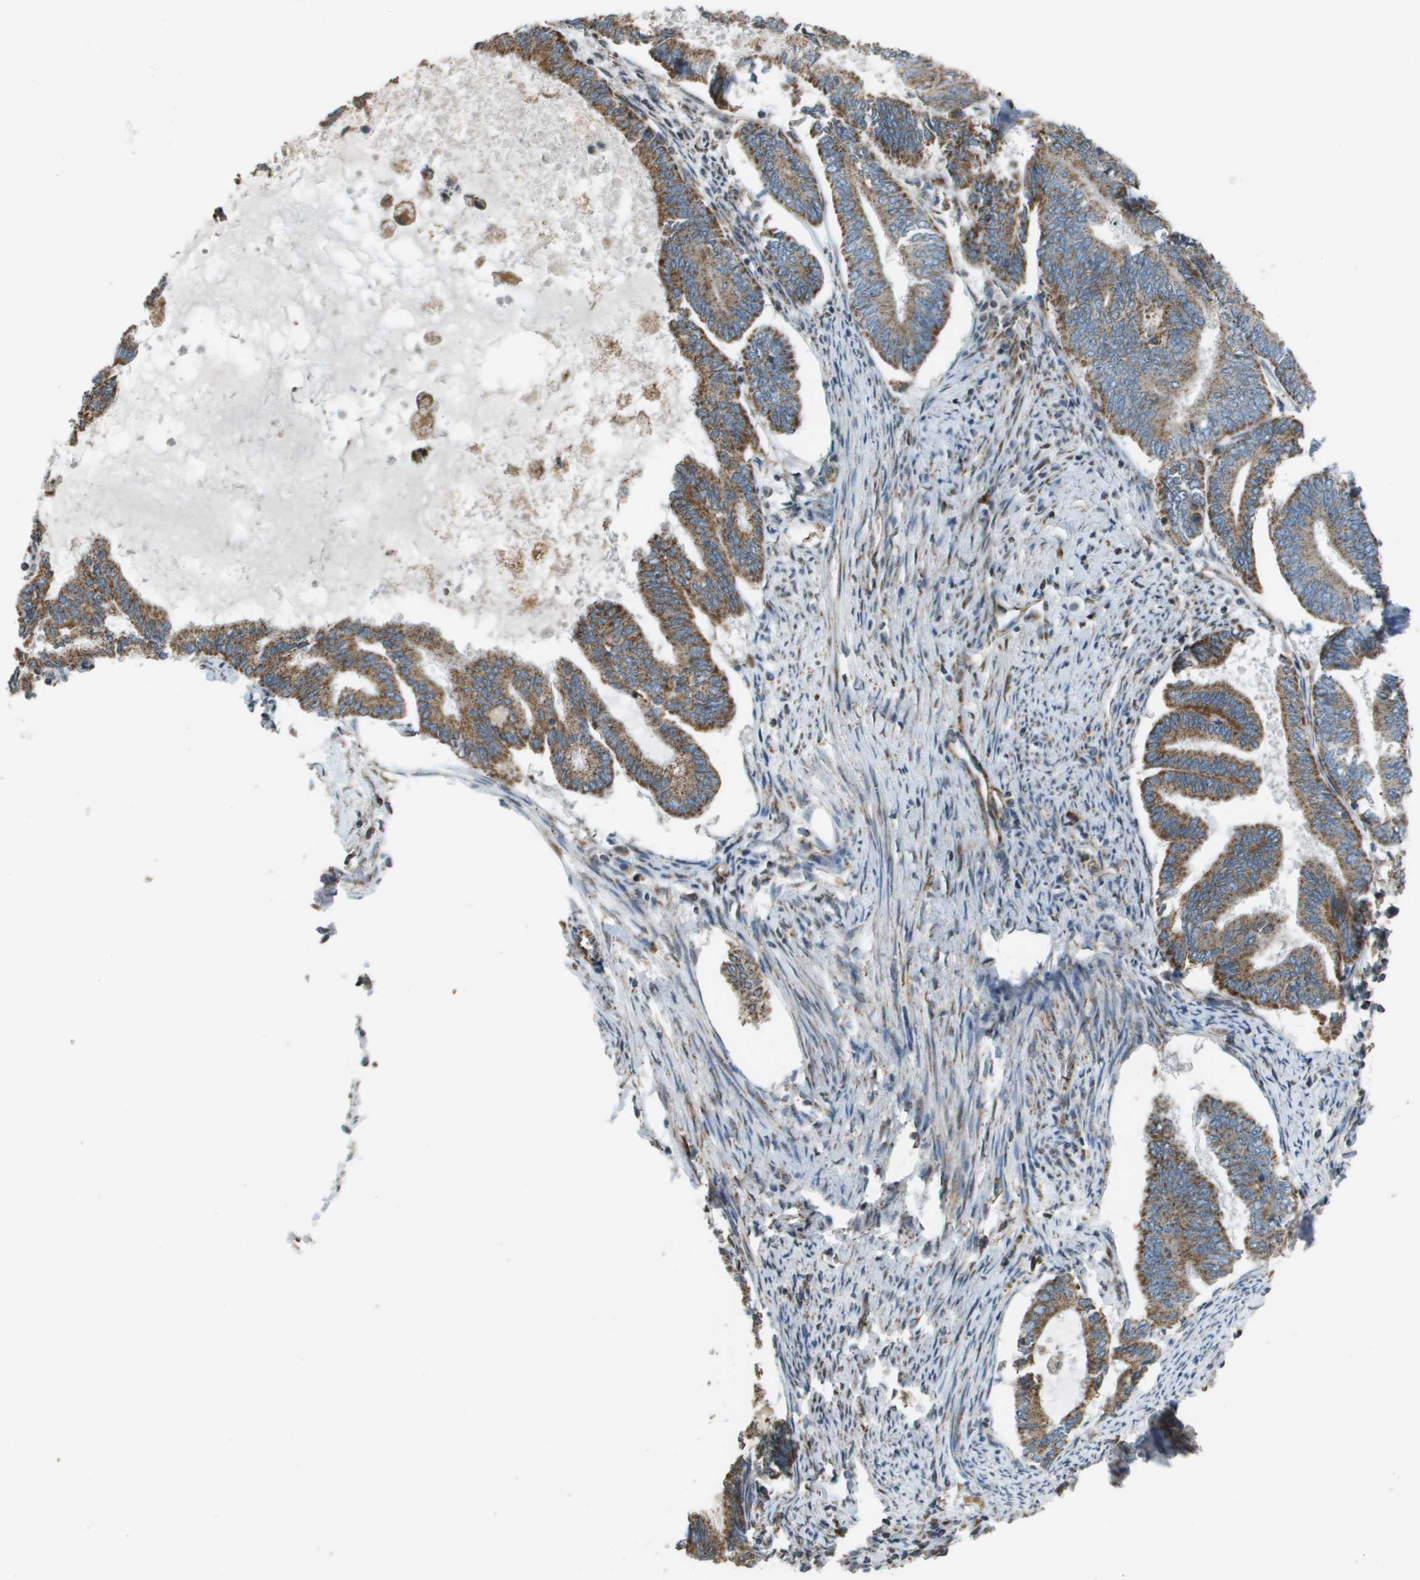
{"staining": {"intensity": "moderate", "quantity": ">75%", "location": "cytoplasmic/membranous"}, "tissue": "endometrial cancer", "cell_type": "Tumor cells", "image_type": "cancer", "snomed": [{"axis": "morphology", "description": "Adenocarcinoma, NOS"}, {"axis": "topography", "description": "Endometrium"}], "caption": "Endometrial cancer (adenocarcinoma) tissue exhibits moderate cytoplasmic/membranous positivity in approximately >75% of tumor cells, visualized by immunohistochemistry.", "gene": "NRK", "patient": {"sex": "female", "age": 86}}